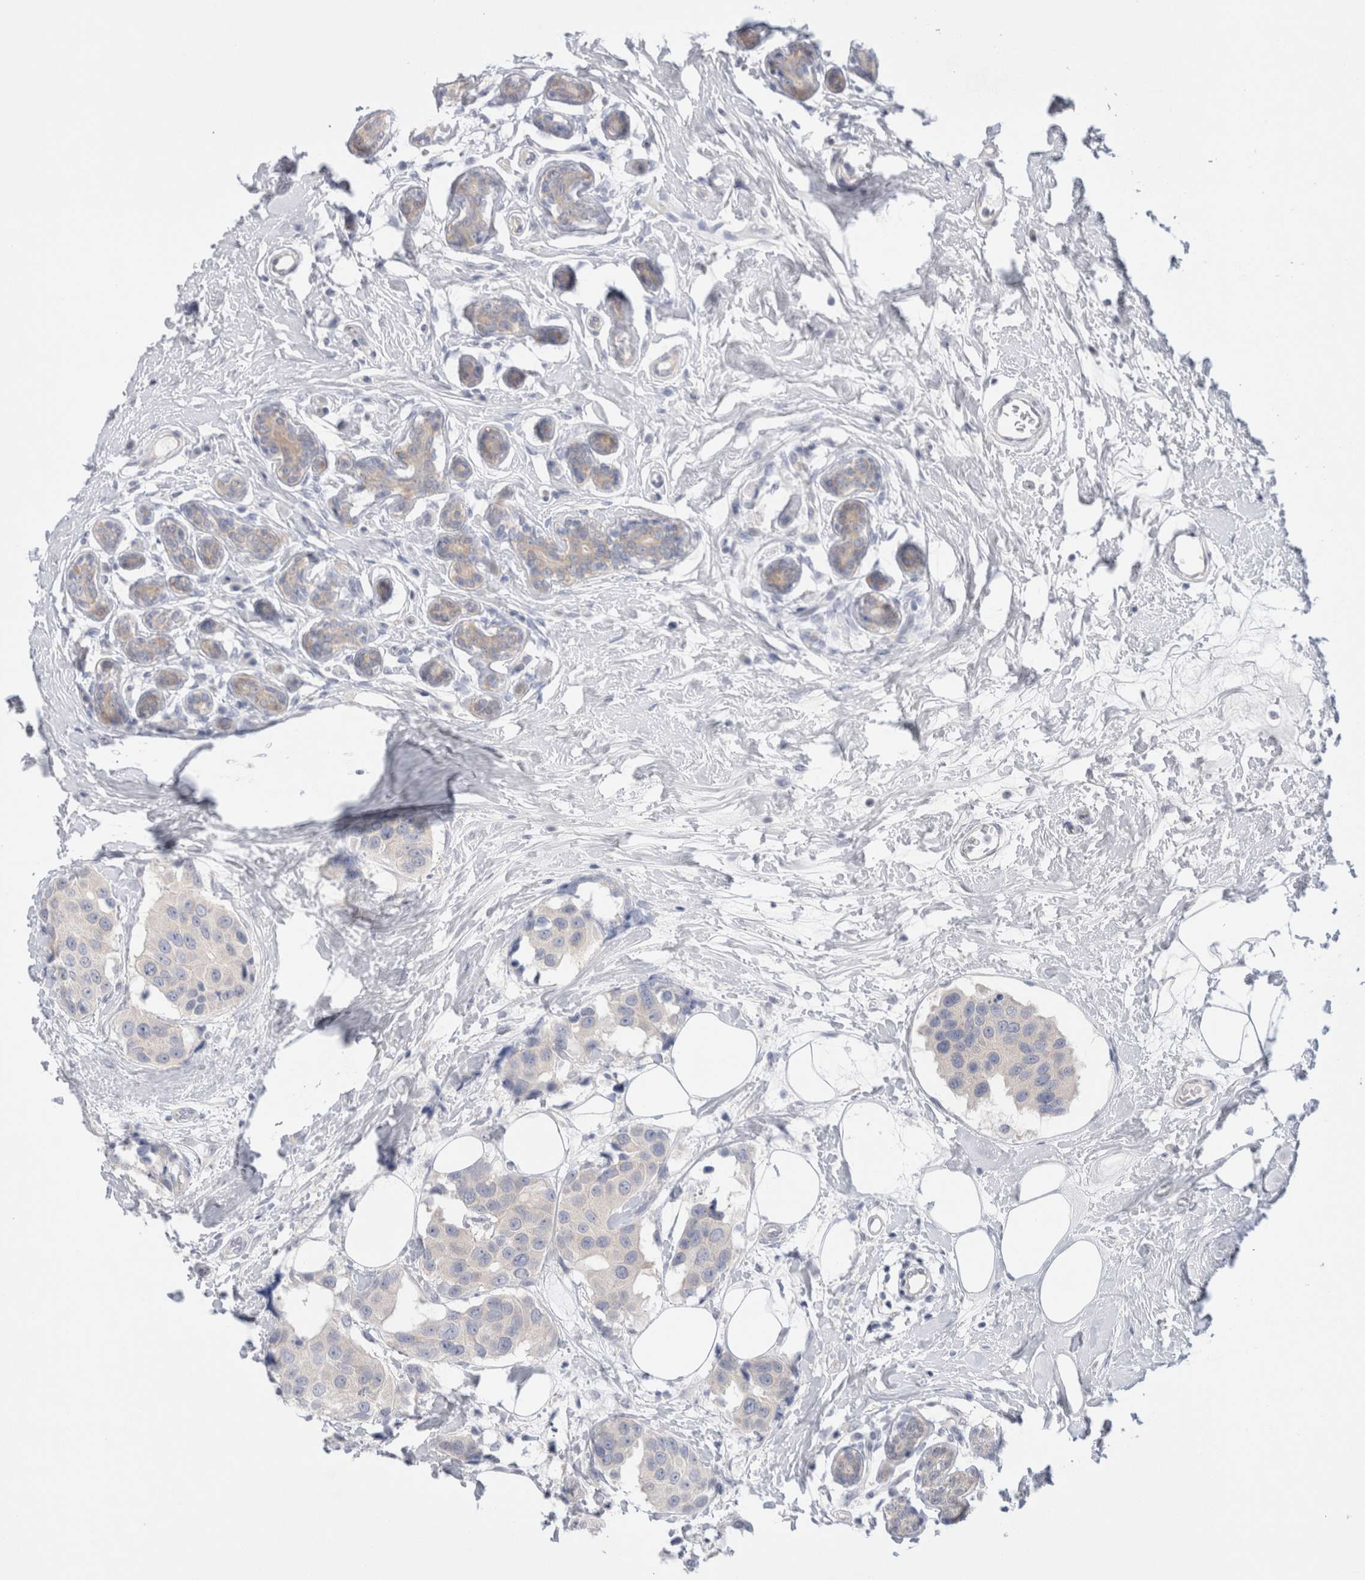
{"staining": {"intensity": "negative", "quantity": "none", "location": "none"}, "tissue": "breast cancer", "cell_type": "Tumor cells", "image_type": "cancer", "snomed": [{"axis": "morphology", "description": "Normal tissue, NOS"}, {"axis": "morphology", "description": "Duct carcinoma"}, {"axis": "topography", "description": "Breast"}], "caption": "Tumor cells are negative for protein expression in human intraductal carcinoma (breast).", "gene": "WIPF2", "patient": {"sex": "female", "age": 39}}